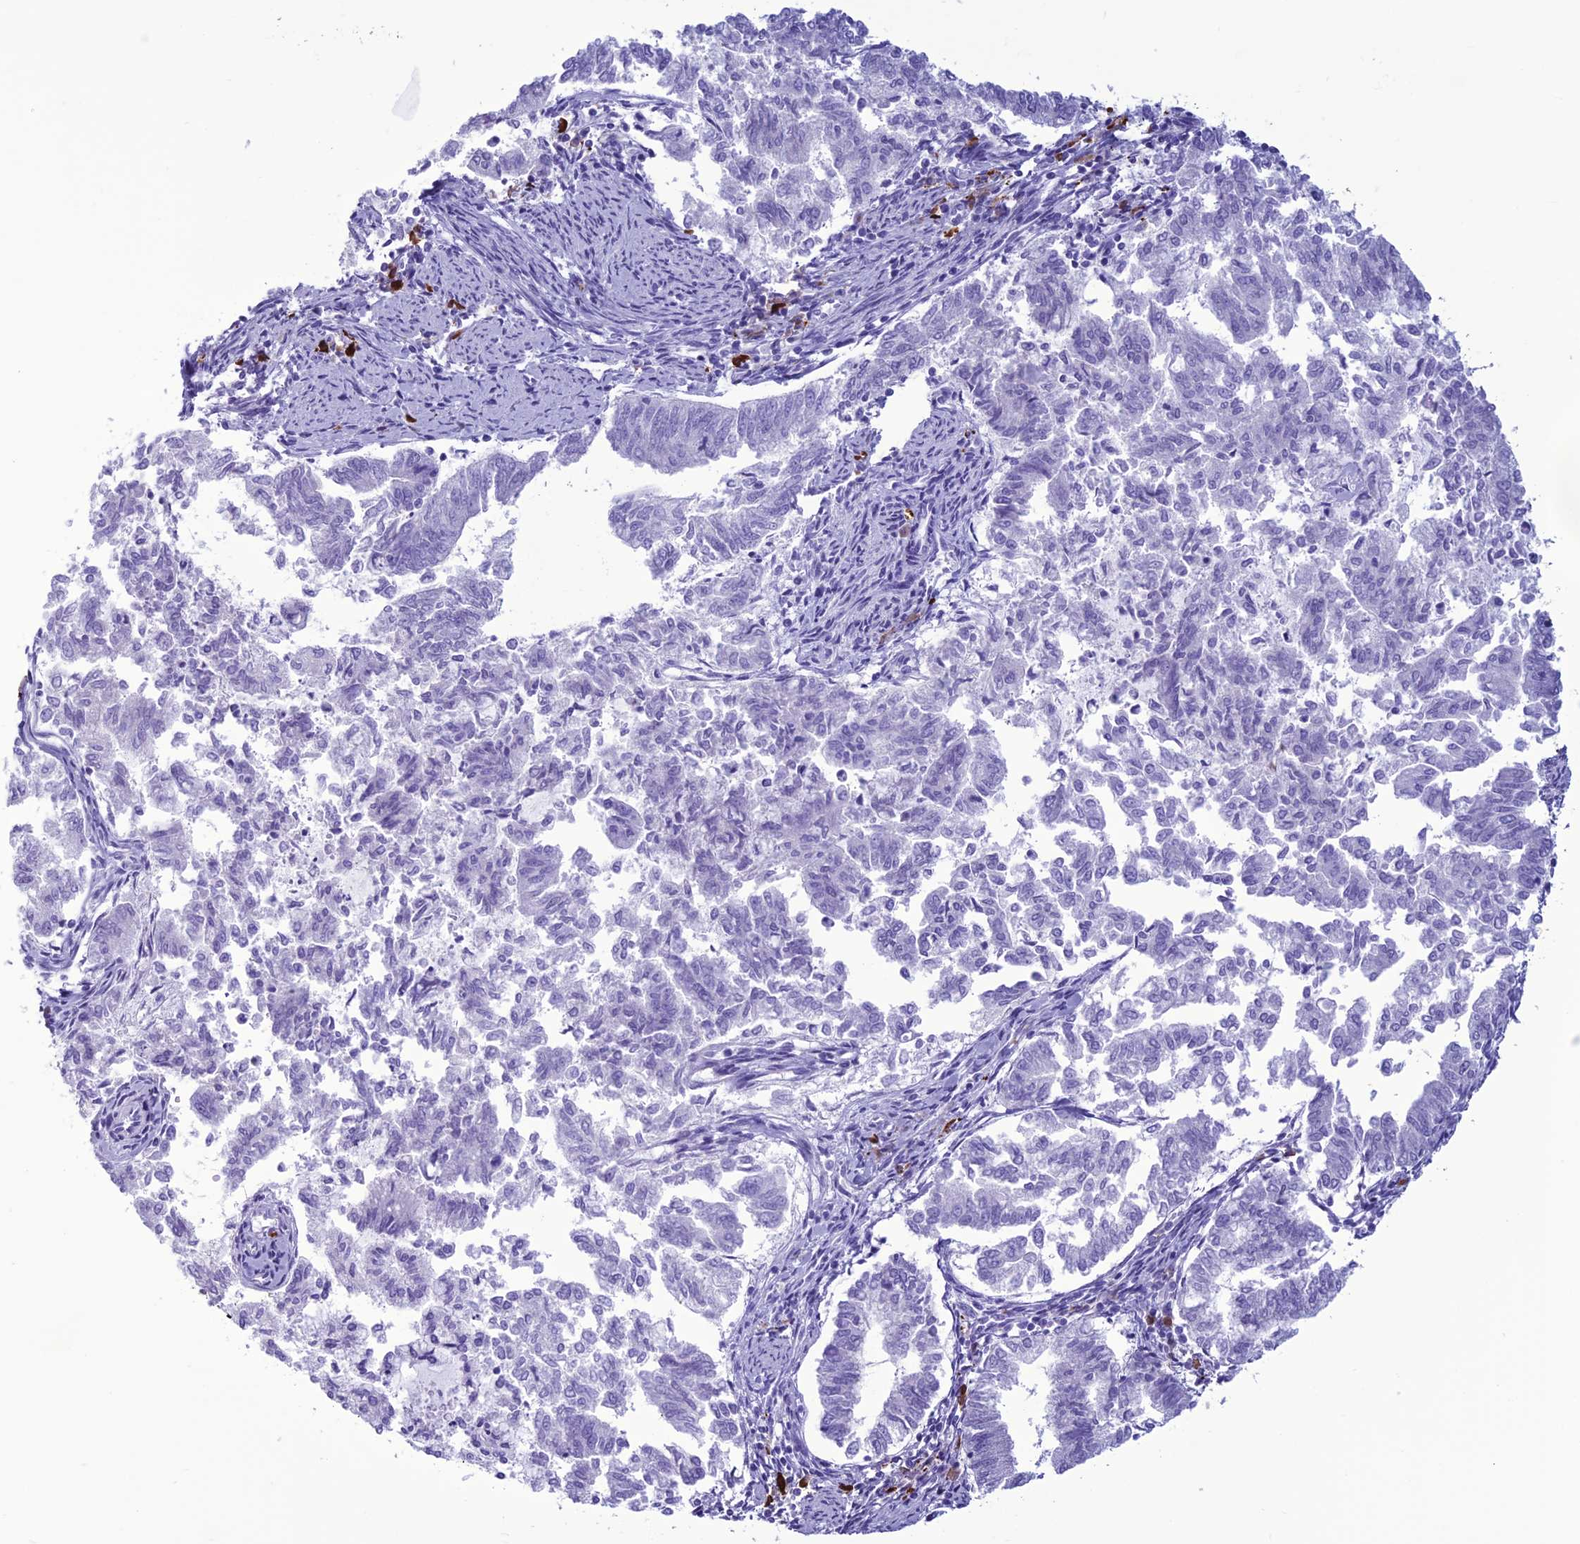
{"staining": {"intensity": "negative", "quantity": "none", "location": "none"}, "tissue": "endometrial cancer", "cell_type": "Tumor cells", "image_type": "cancer", "snomed": [{"axis": "morphology", "description": "Adenocarcinoma, NOS"}, {"axis": "topography", "description": "Endometrium"}], "caption": "A high-resolution micrograph shows immunohistochemistry staining of endometrial adenocarcinoma, which displays no significant positivity in tumor cells.", "gene": "MZB1", "patient": {"sex": "female", "age": 79}}